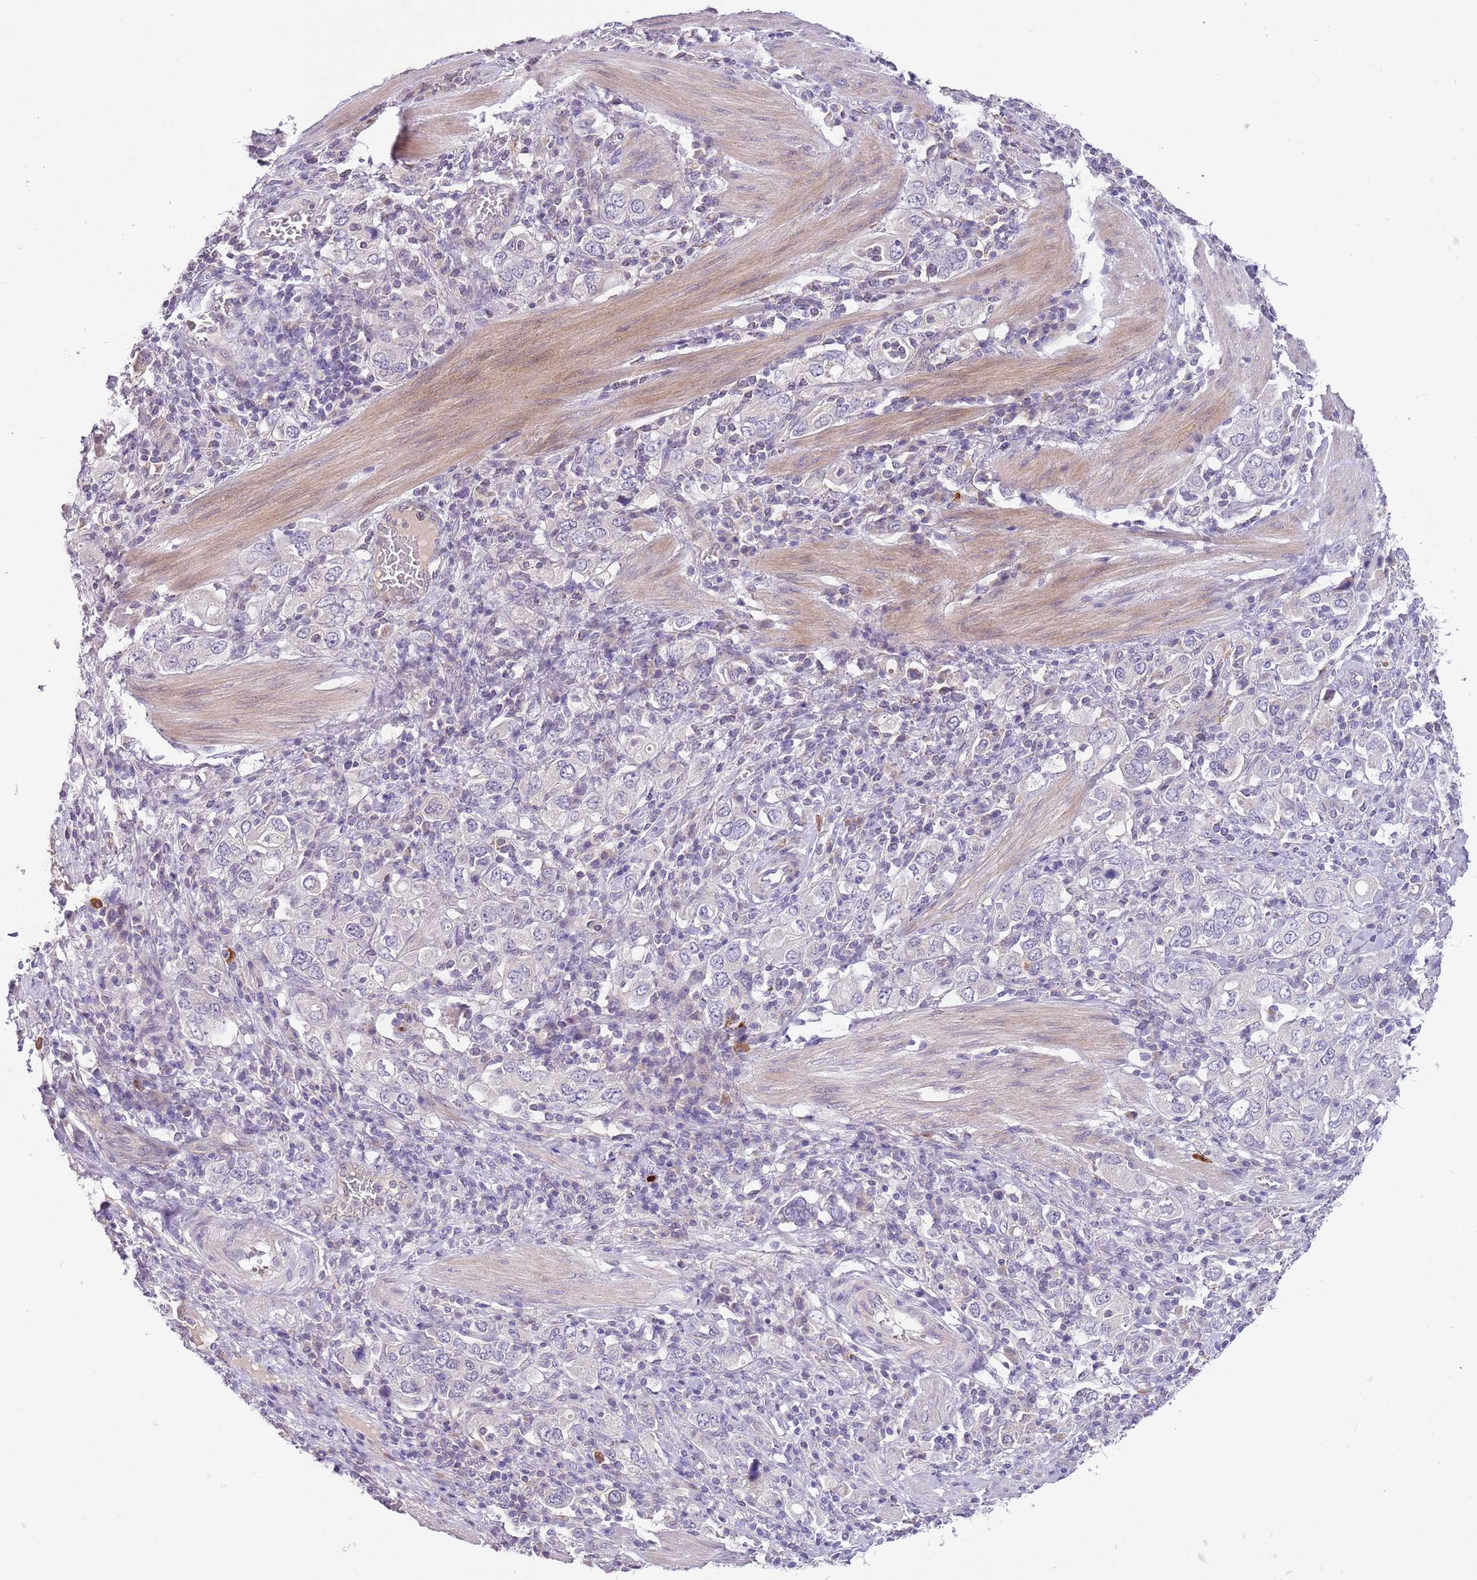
{"staining": {"intensity": "negative", "quantity": "none", "location": "none"}, "tissue": "stomach cancer", "cell_type": "Tumor cells", "image_type": "cancer", "snomed": [{"axis": "morphology", "description": "Adenocarcinoma, NOS"}, {"axis": "topography", "description": "Stomach, upper"}, {"axis": "topography", "description": "Stomach"}], "caption": "This photomicrograph is of stomach adenocarcinoma stained with immunohistochemistry to label a protein in brown with the nuclei are counter-stained blue. There is no positivity in tumor cells.", "gene": "ZNF658", "patient": {"sex": "male", "age": 62}}